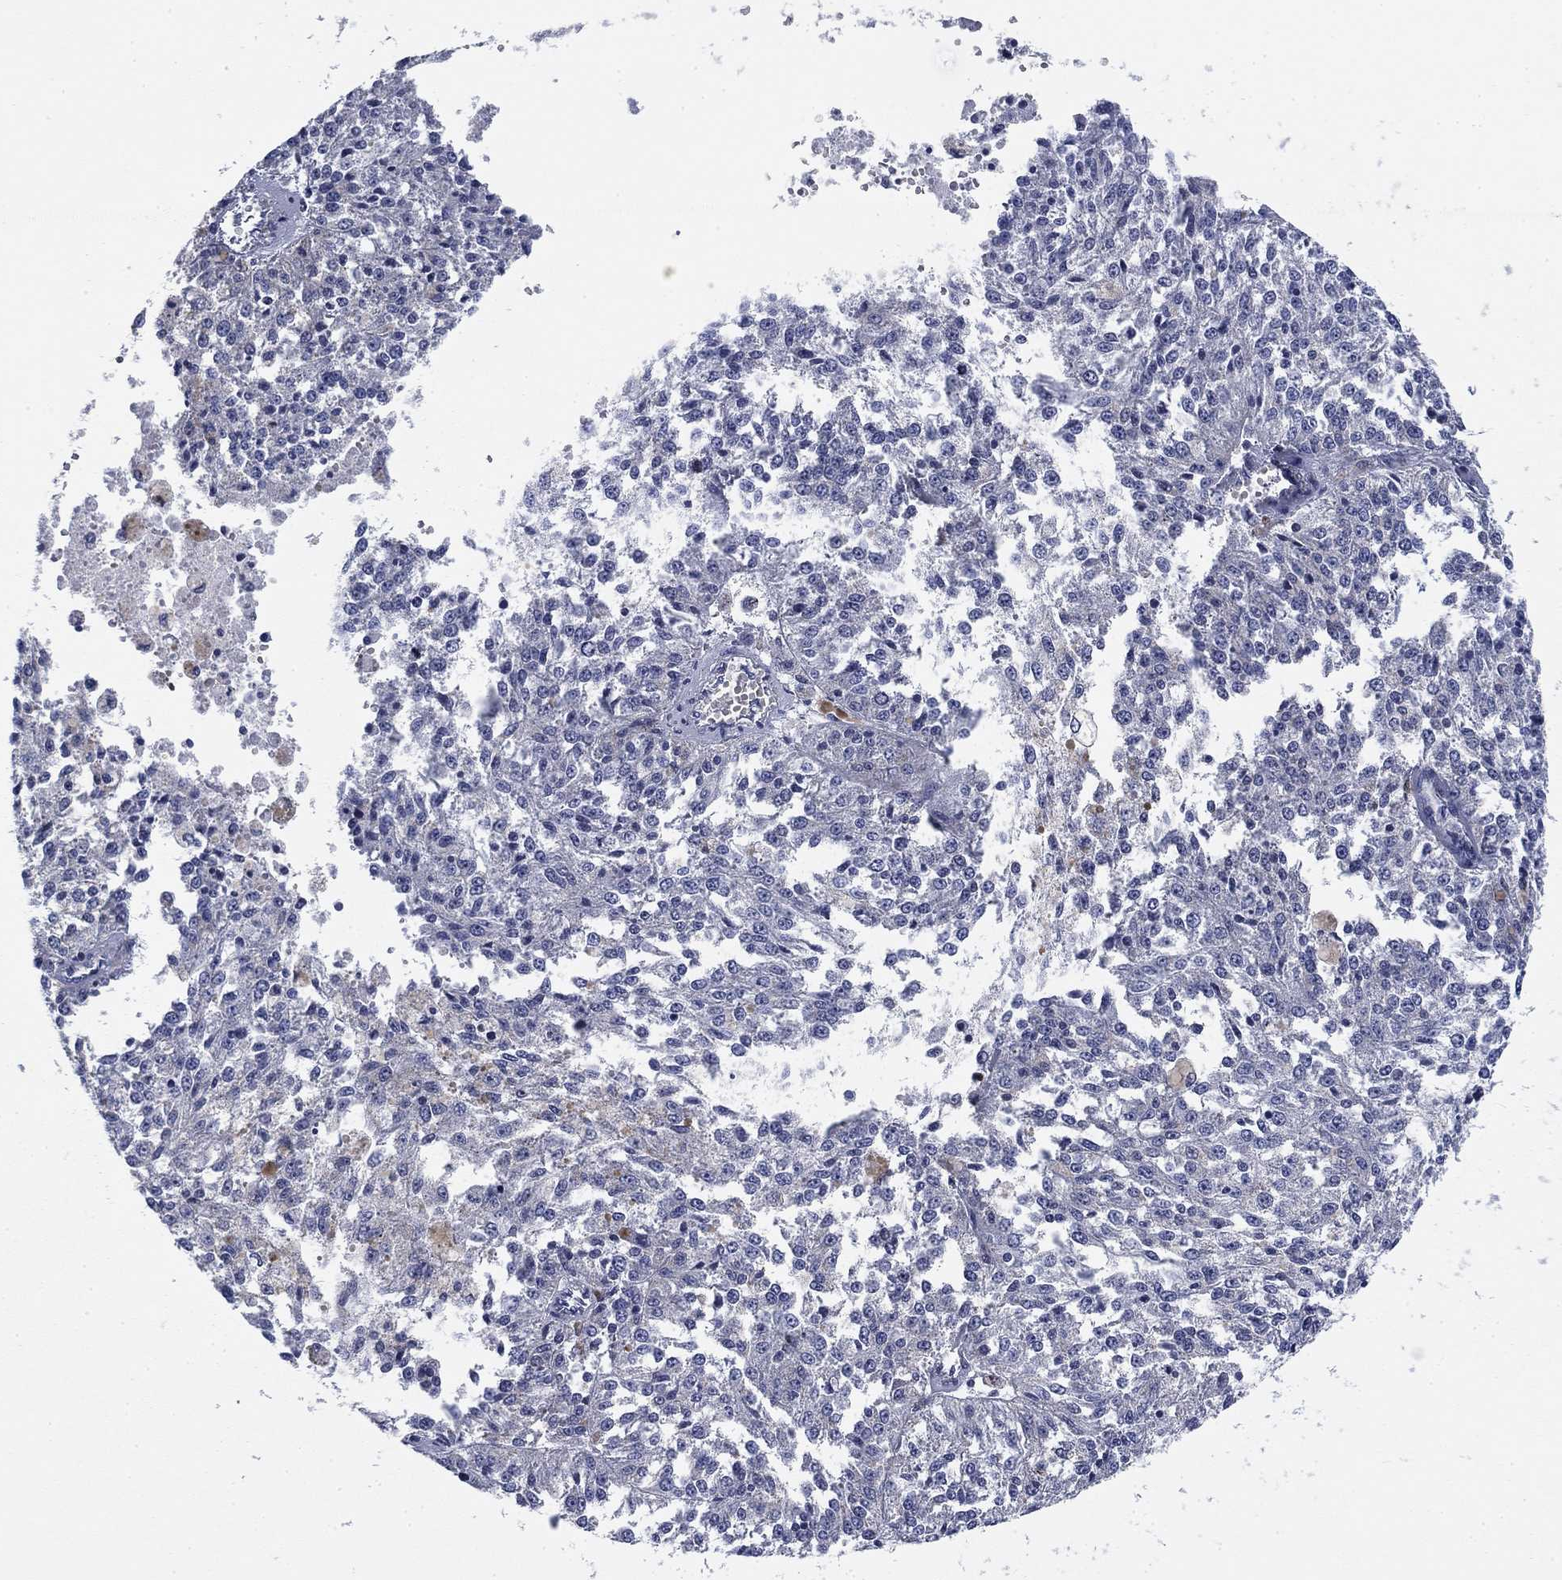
{"staining": {"intensity": "negative", "quantity": "none", "location": "none"}, "tissue": "melanoma", "cell_type": "Tumor cells", "image_type": "cancer", "snomed": [{"axis": "morphology", "description": "Malignant melanoma, Metastatic site"}, {"axis": "topography", "description": "Lymph node"}], "caption": "Immunohistochemical staining of human malignant melanoma (metastatic site) reveals no significant expression in tumor cells.", "gene": "NACAD", "patient": {"sex": "female", "age": 64}}